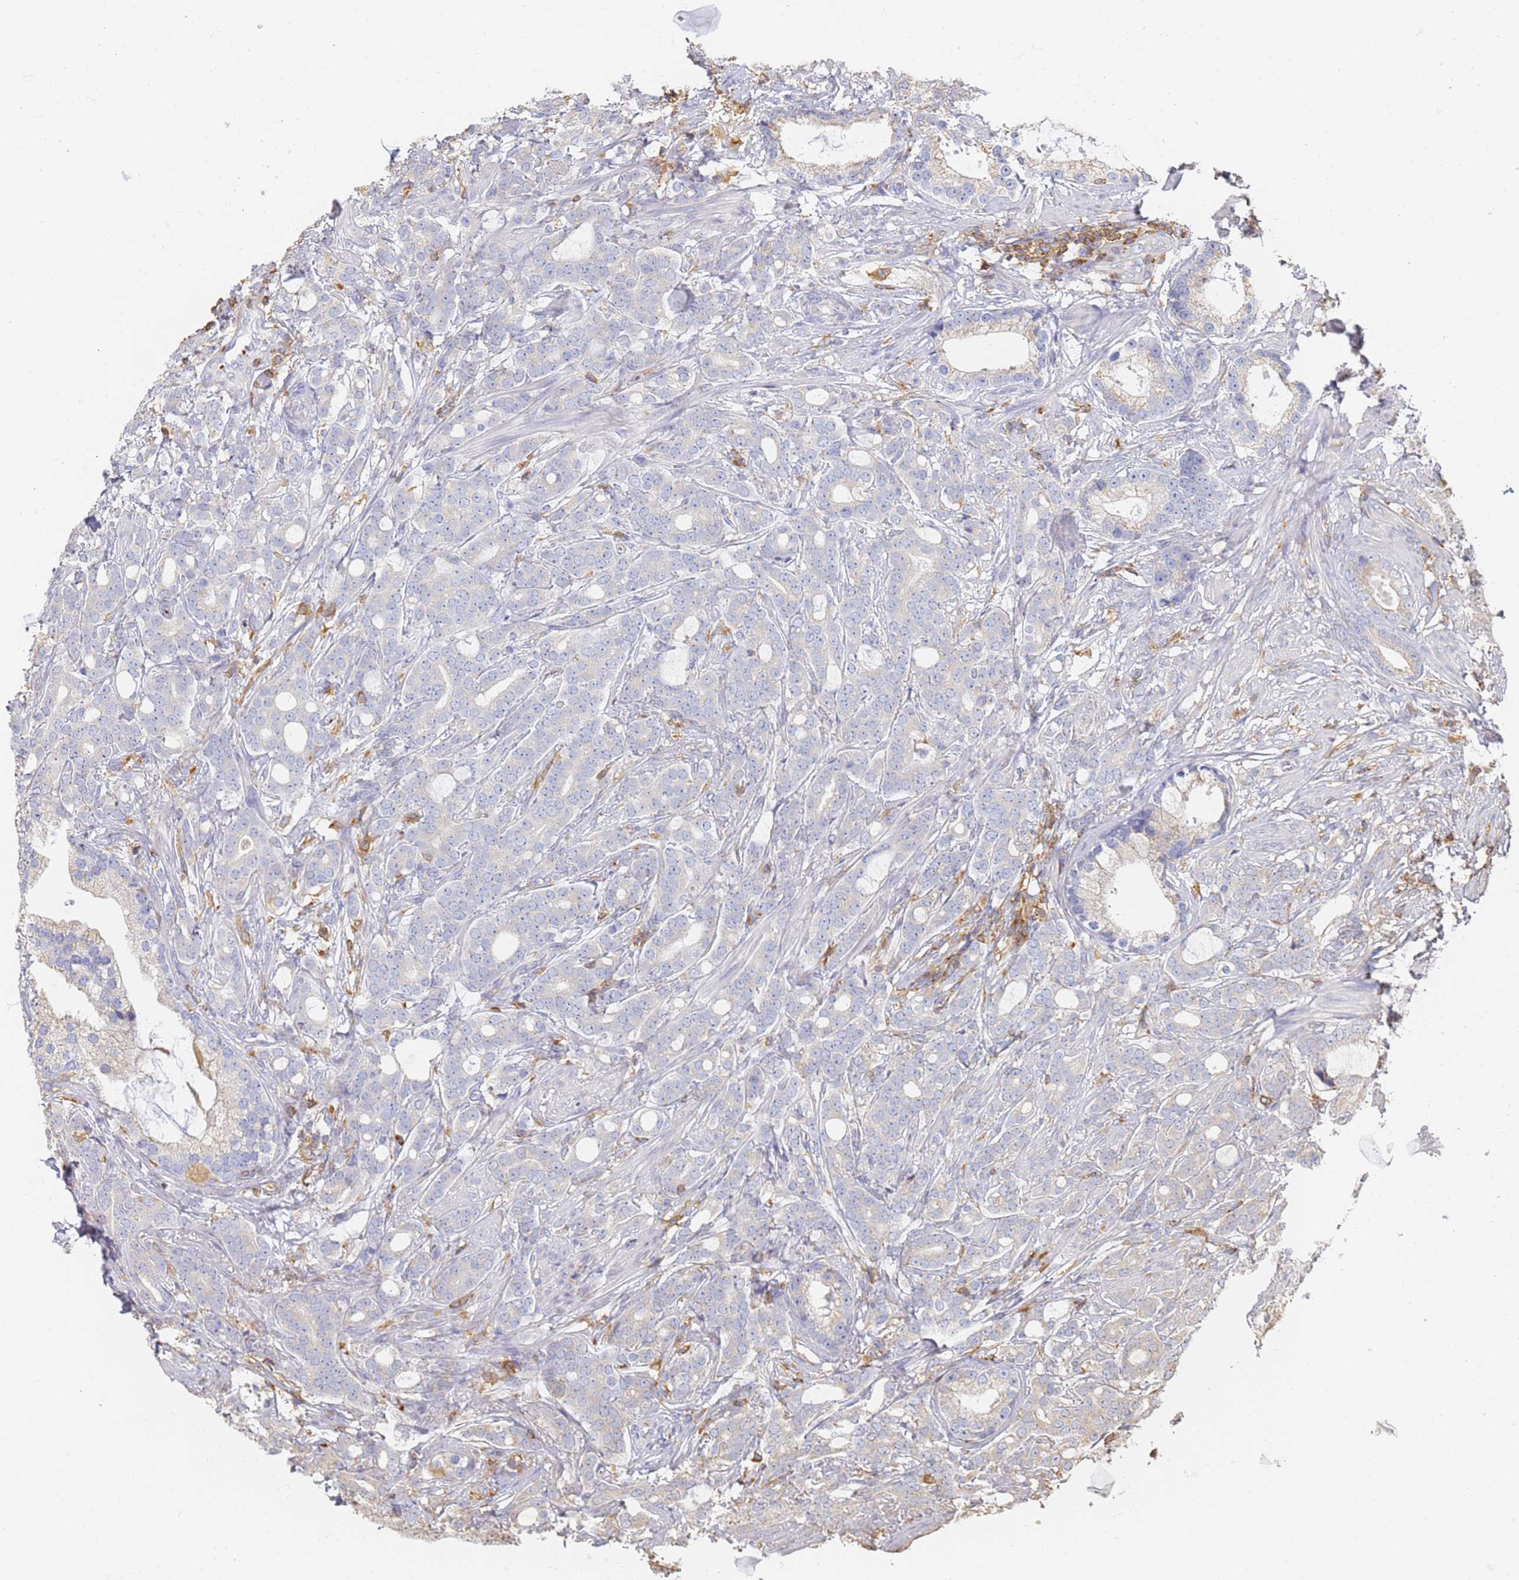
{"staining": {"intensity": "weak", "quantity": "<25%", "location": "cytoplasmic/membranous"}, "tissue": "prostate cancer", "cell_type": "Tumor cells", "image_type": "cancer", "snomed": [{"axis": "morphology", "description": "Adenocarcinoma, Low grade"}, {"axis": "topography", "description": "Prostate"}], "caption": "A high-resolution photomicrograph shows immunohistochemistry (IHC) staining of prostate adenocarcinoma (low-grade), which demonstrates no significant expression in tumor cells.", "gene": "BIN2", "patient": {"sex": "male", "age": 71}}